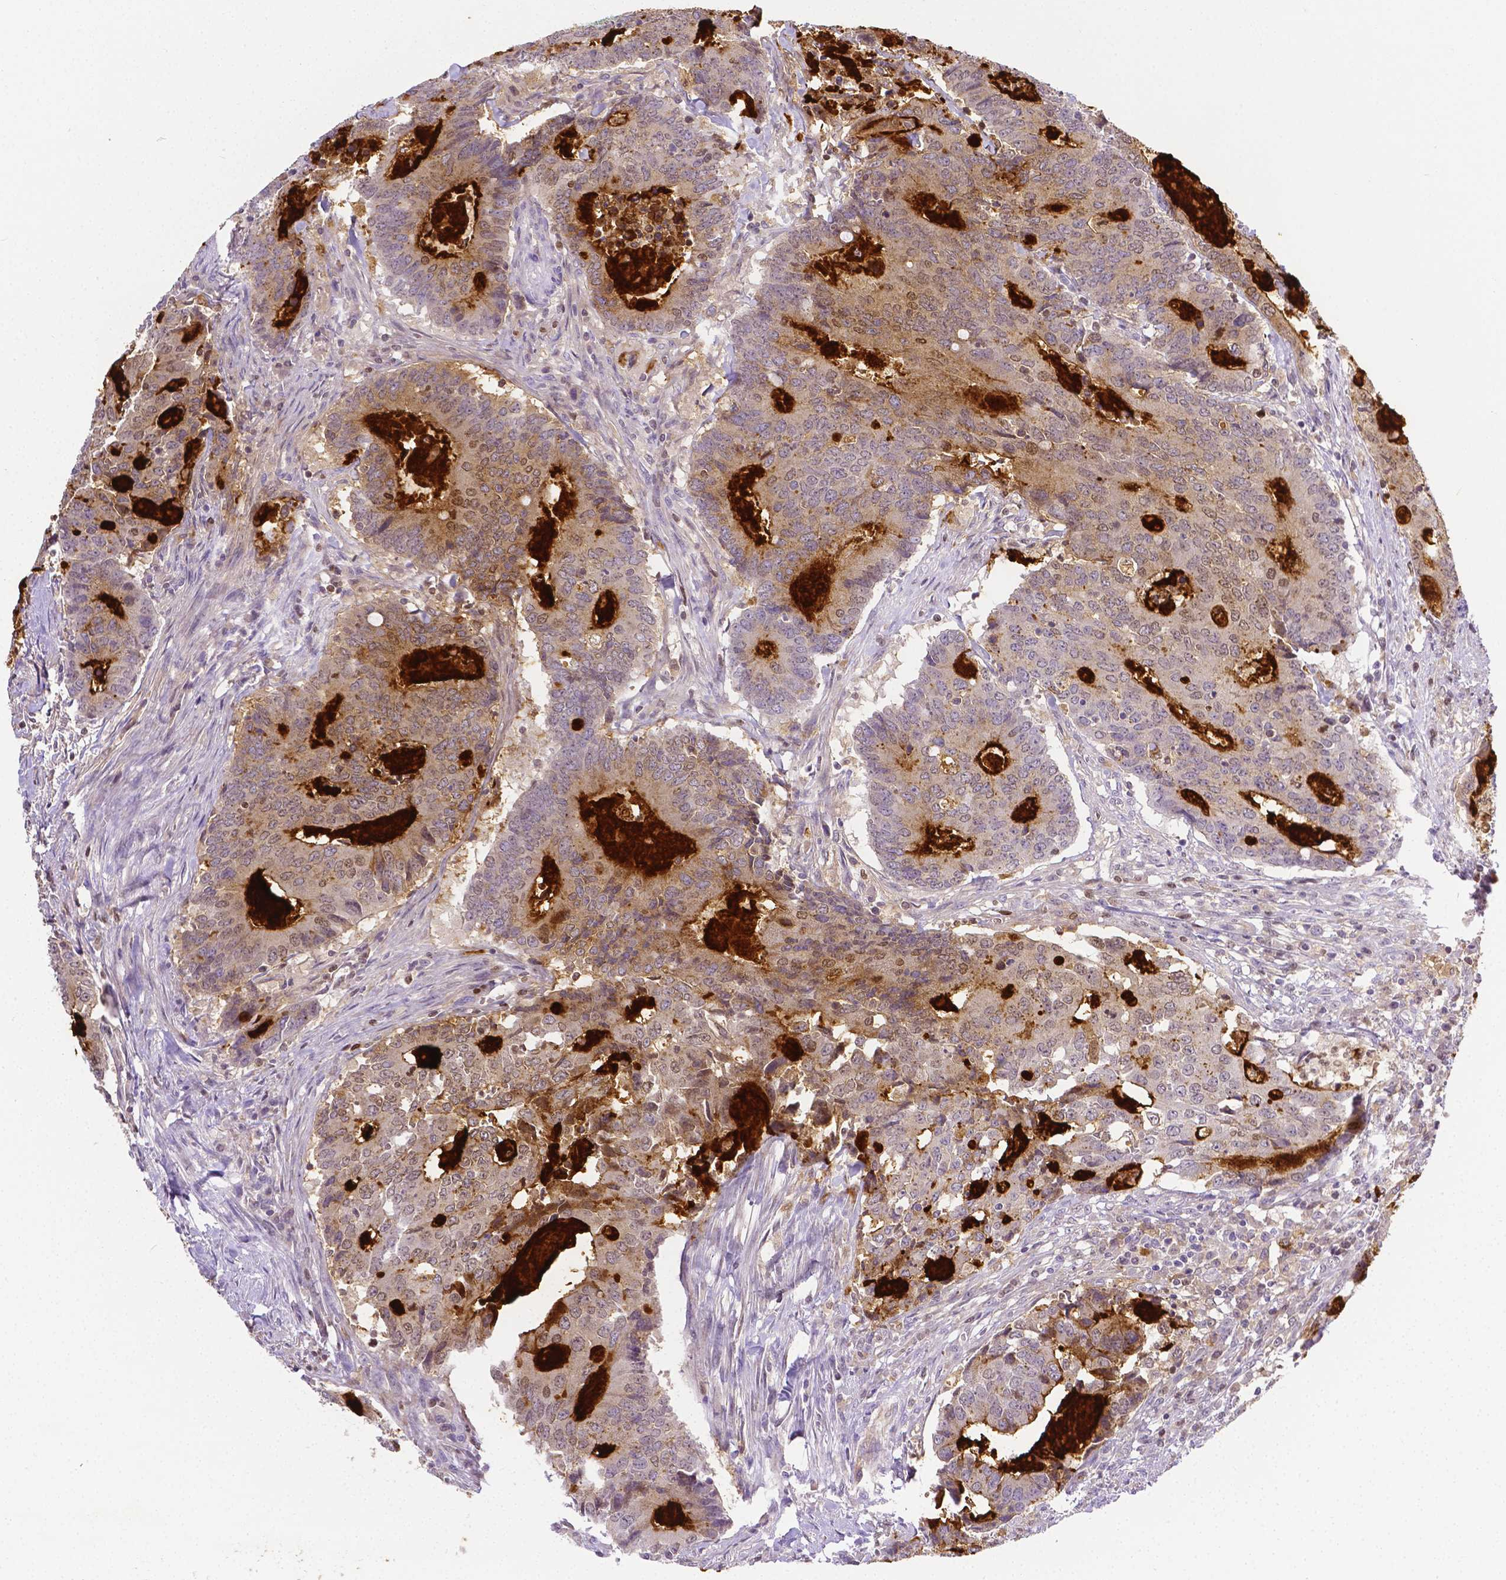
{"staining": {"intensity": "moderate", "quantity": "<25%", "location": "cytoplasmic/membranous,nuclear"}, "tissue": "colorectal cancer", "cell_type": "Tumor cells", "image_type": "cancer", "snomed": [{"axis": "morphology", "description": "Adenocarcinoma, NOS"}, {"axis": "topography", "description": "Colon"}], "caption": "DAB (3,3'-diaminobenzidine) immunohistochemical staining of human colorectal cancer reveals moderate cytoplasmic/membranous and nuclear protein staining in approximately <25% of tumor cells. Ihc stains the protein of interest in brown and the nuclei are stained blue.", "gene": "NXPH2", "patient": {"sex": "male", "age": 67}}